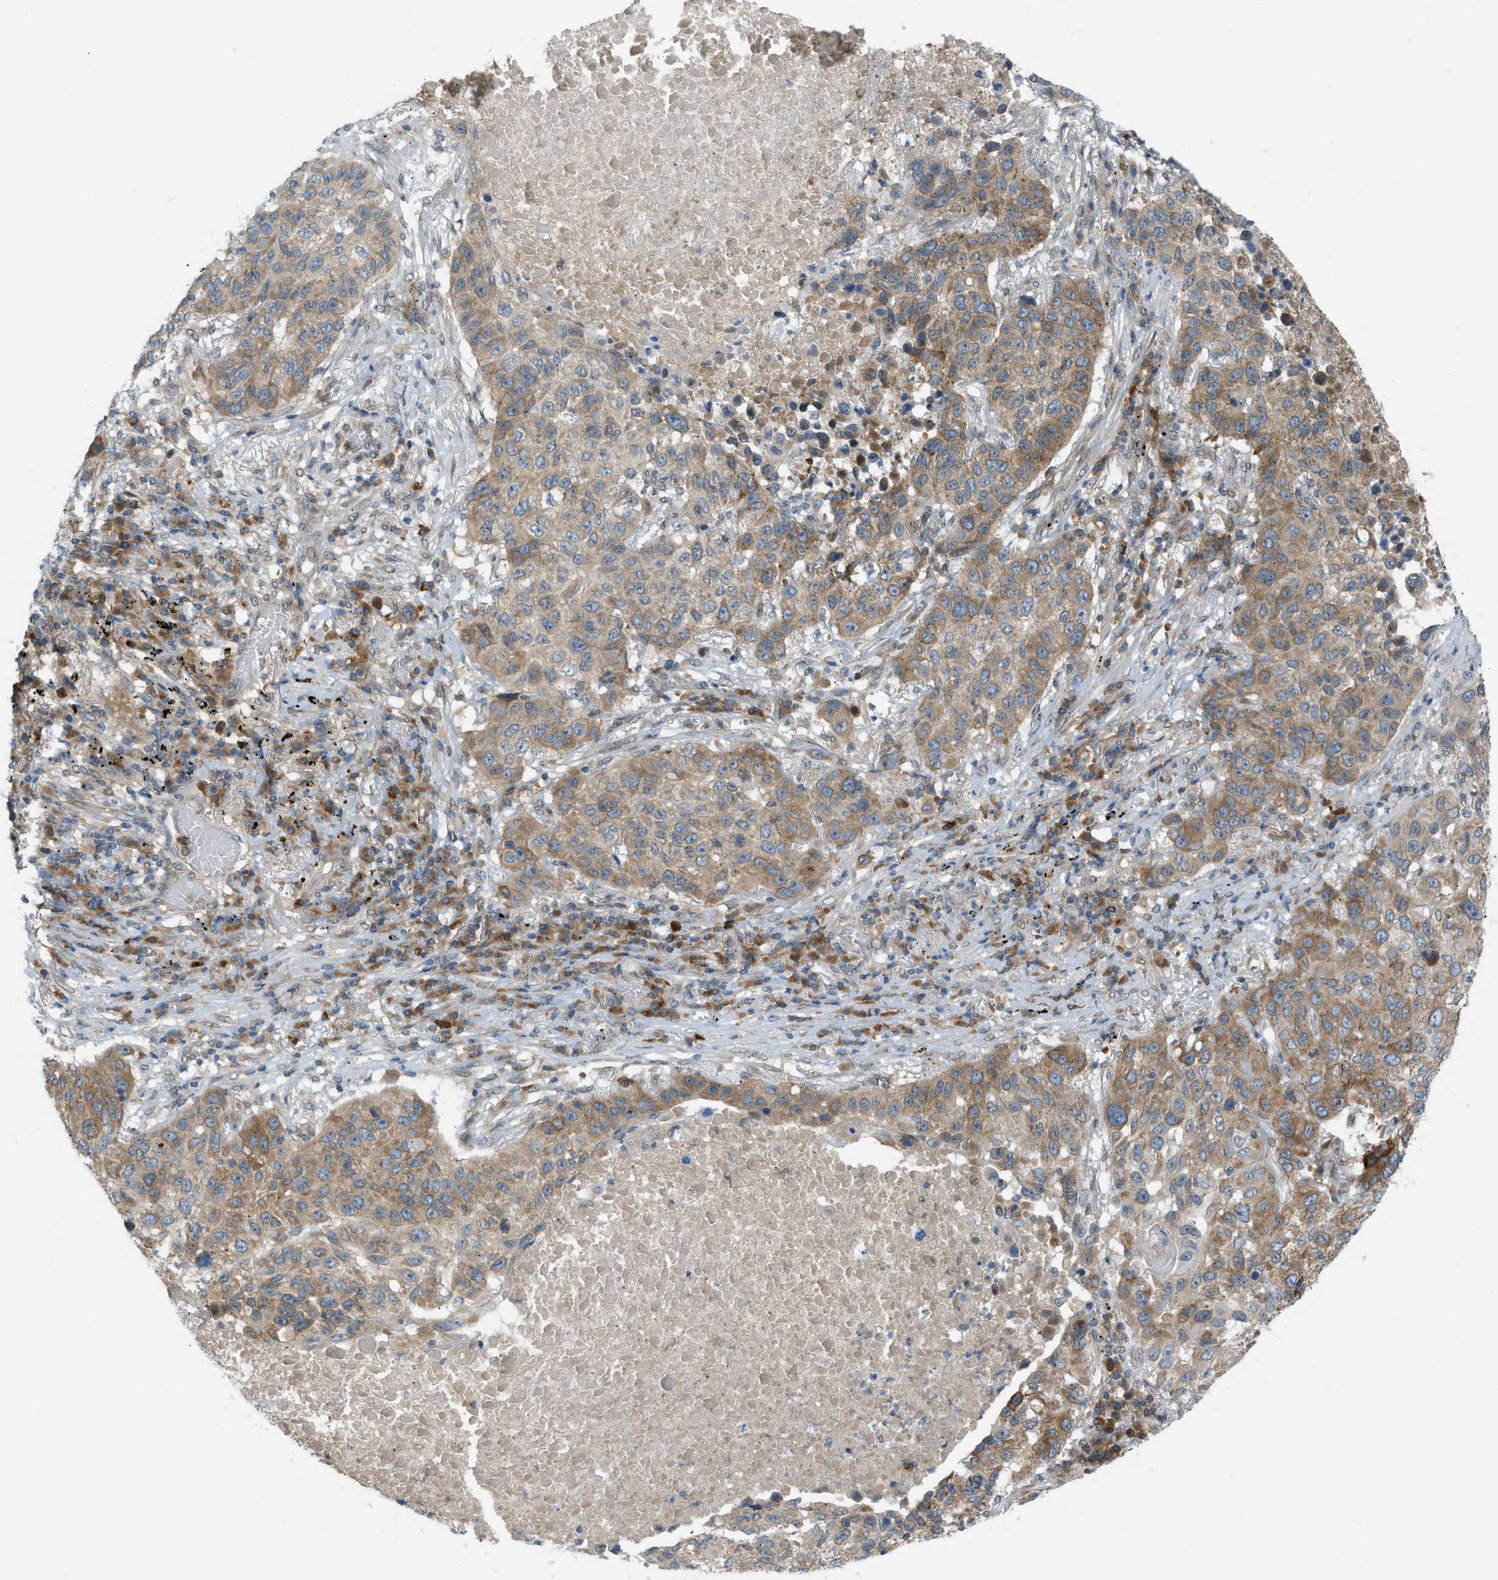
{"staining": {"intensity": "moderate", "quantity": ">75%", "location": "cytoplasmic/membranous"}, "tissue": "lung cancer", "cell_type": "Tumor cells", "image_type": "cancer", "snomed": [{"axis": "morphology", "description": "Squamous cell carcinoma, NOS"}, {"axis": "topography", "description": "Lung"}], "caption": "About >75% of tumor cells in squamous cell carcinoma (lung) exhibit moderate cytoplasmic/membranous protein expression as visualized by brown immunohistochemical staining.", "gene": "DYRK1A", "patient": {"sex": "male", "age": 57}}